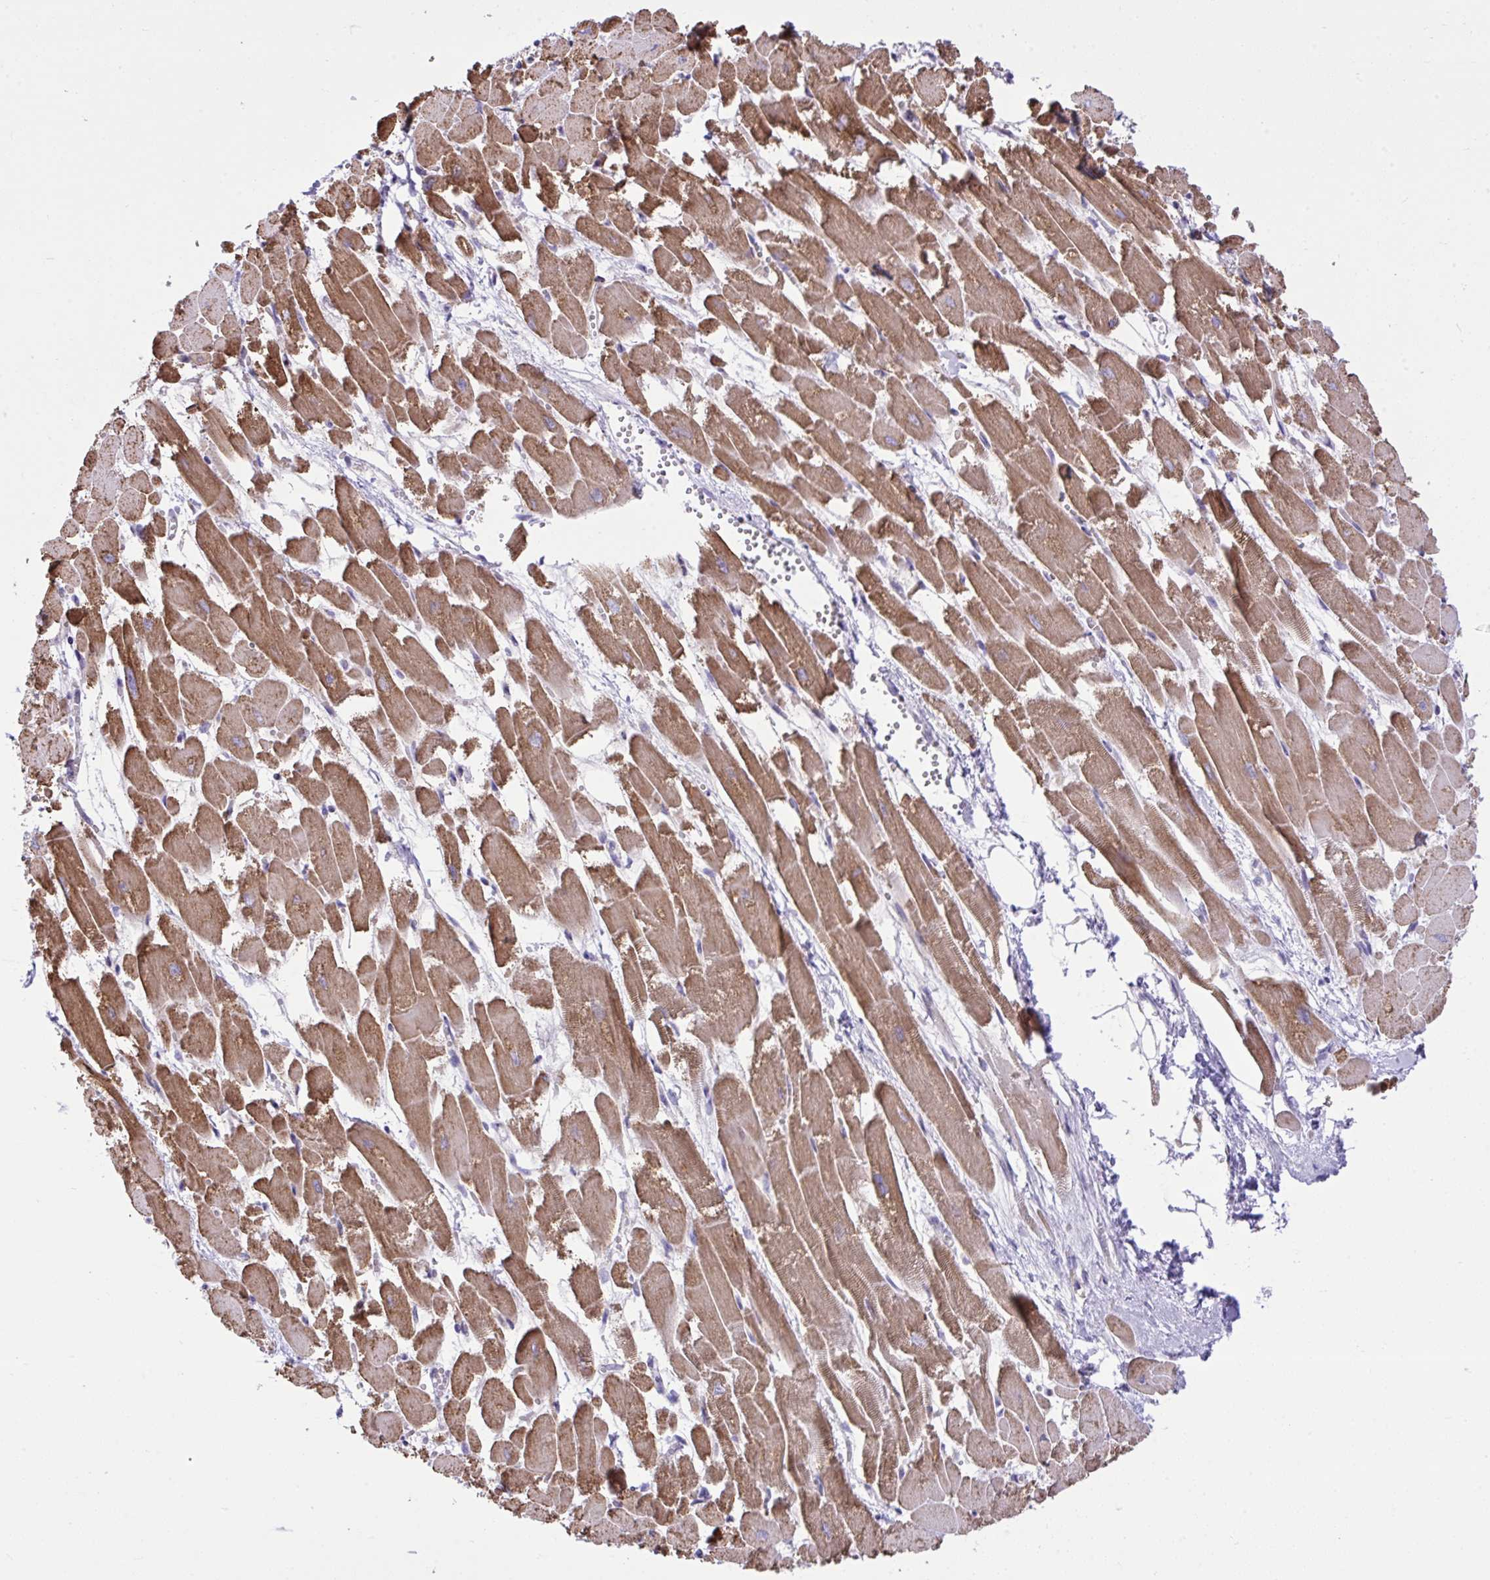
{"staining": {"intensity": "strong", "quantity": ">75%", "location": "cytoplasmic/membranous"}, "tissue": "heart muscle", "cell_type": "Cardiomyocytes", "image_type": "normal", "snomed": [{"axis": "morphology", "description": "Normal tissue, NOS"}, {"axis": "topography", "description": "Heart"}], "caption": "Heart muscle stained with IHC demonstrates strong cytoplasmic/membranous positivity in about >75% of cardiomyocytes.", "gene": "ZNF362", "patient": {"sex": "female", "age": 52}}